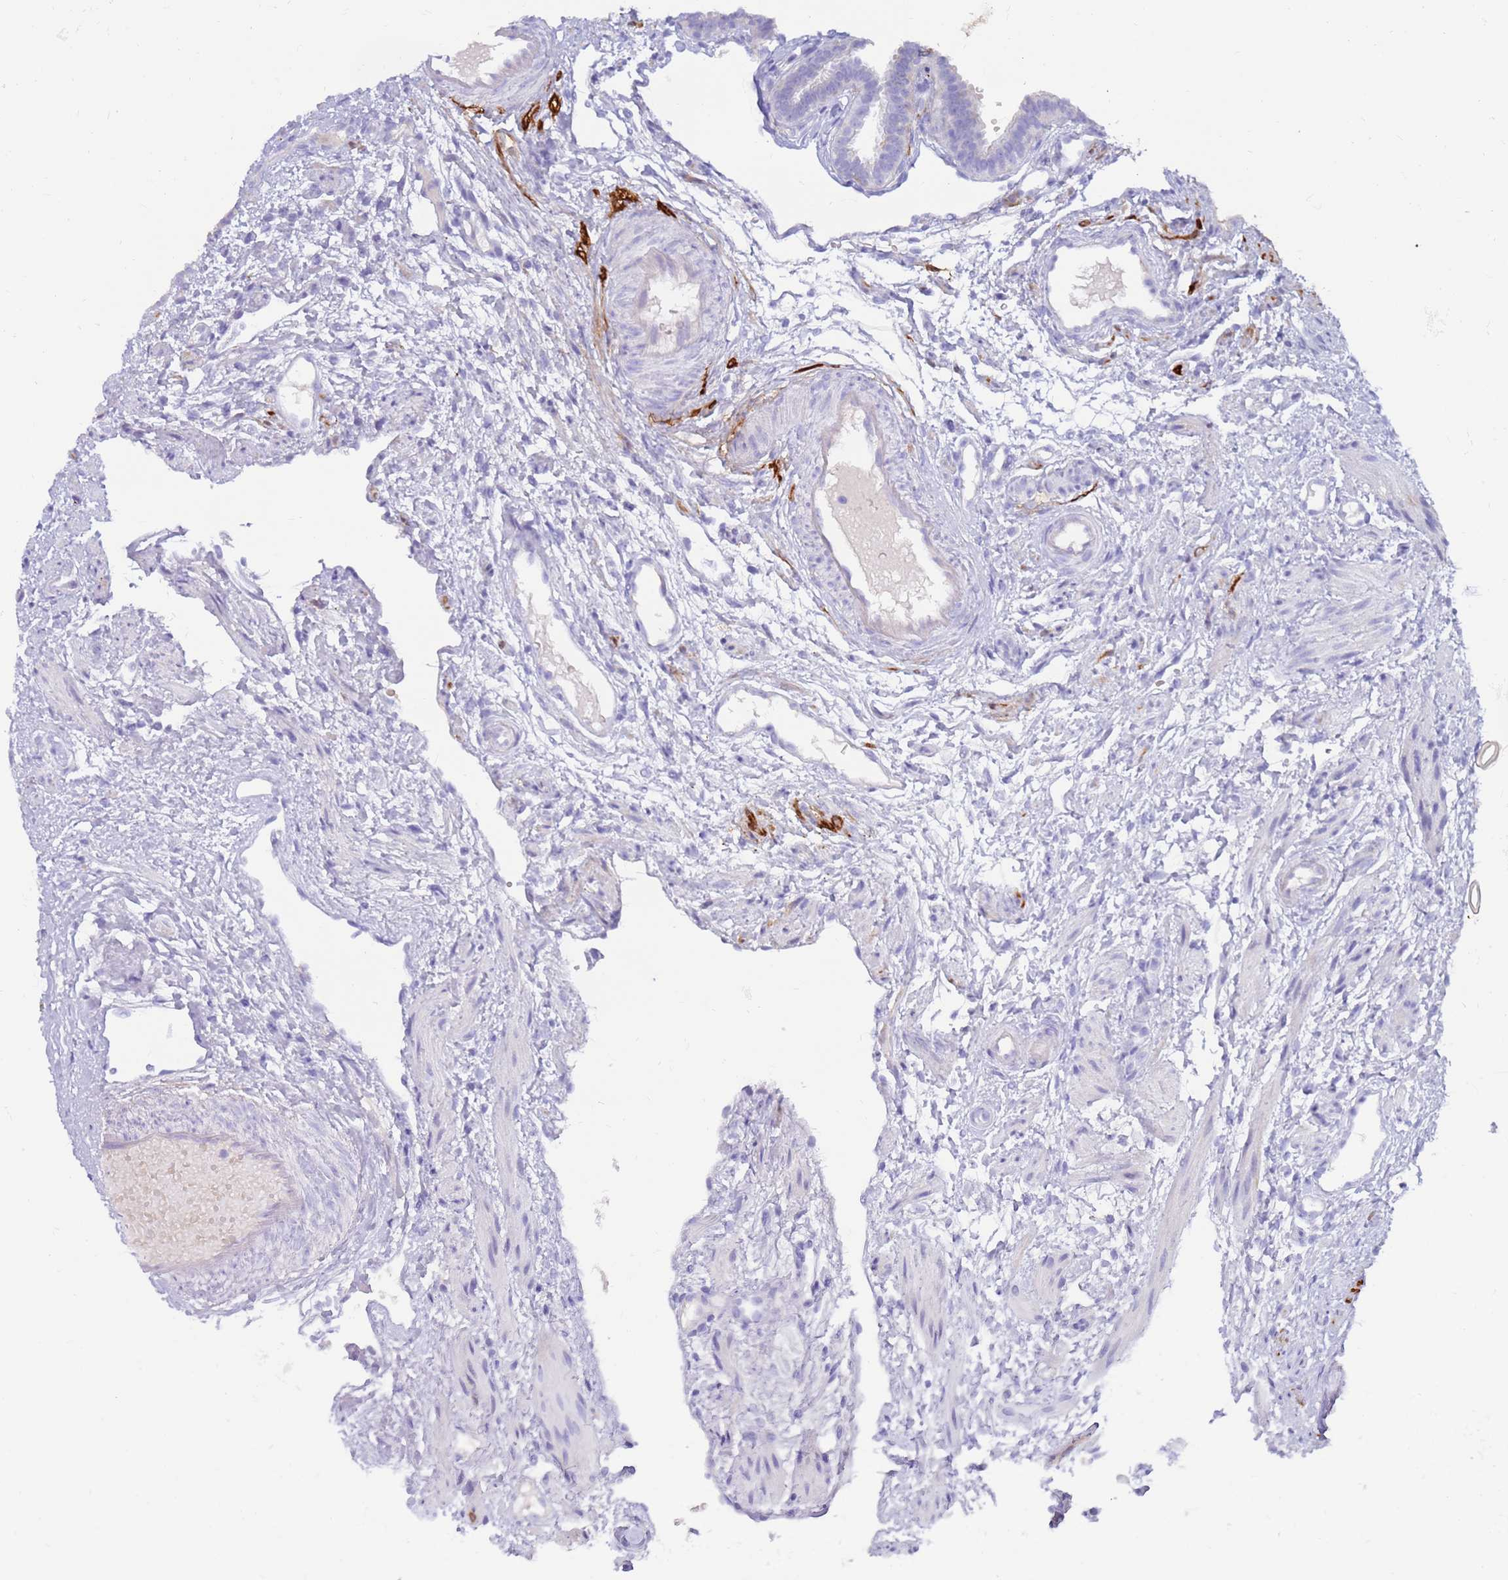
{"staining": {"intensity": "negative", "quantity": "none", "location": "none"}, "tissue": "fallopian tube", "cell_type": "Glandular cells", "image_type": "normal", "snomed": [{"axis": "morphology", "description": "Normal tissue, NOS"}, {"axis": "topography", "description": "Fallopian tube"}], "caption": "Glandular cells are negative for brown protein staining in benign fallopian tube. (DAB (3,3'-diaminobenzidine) immunohistochemistry with hematoxylin counter stain).", "gene": "EVPLL", "patient": {"sex": "female", "age": 37}}